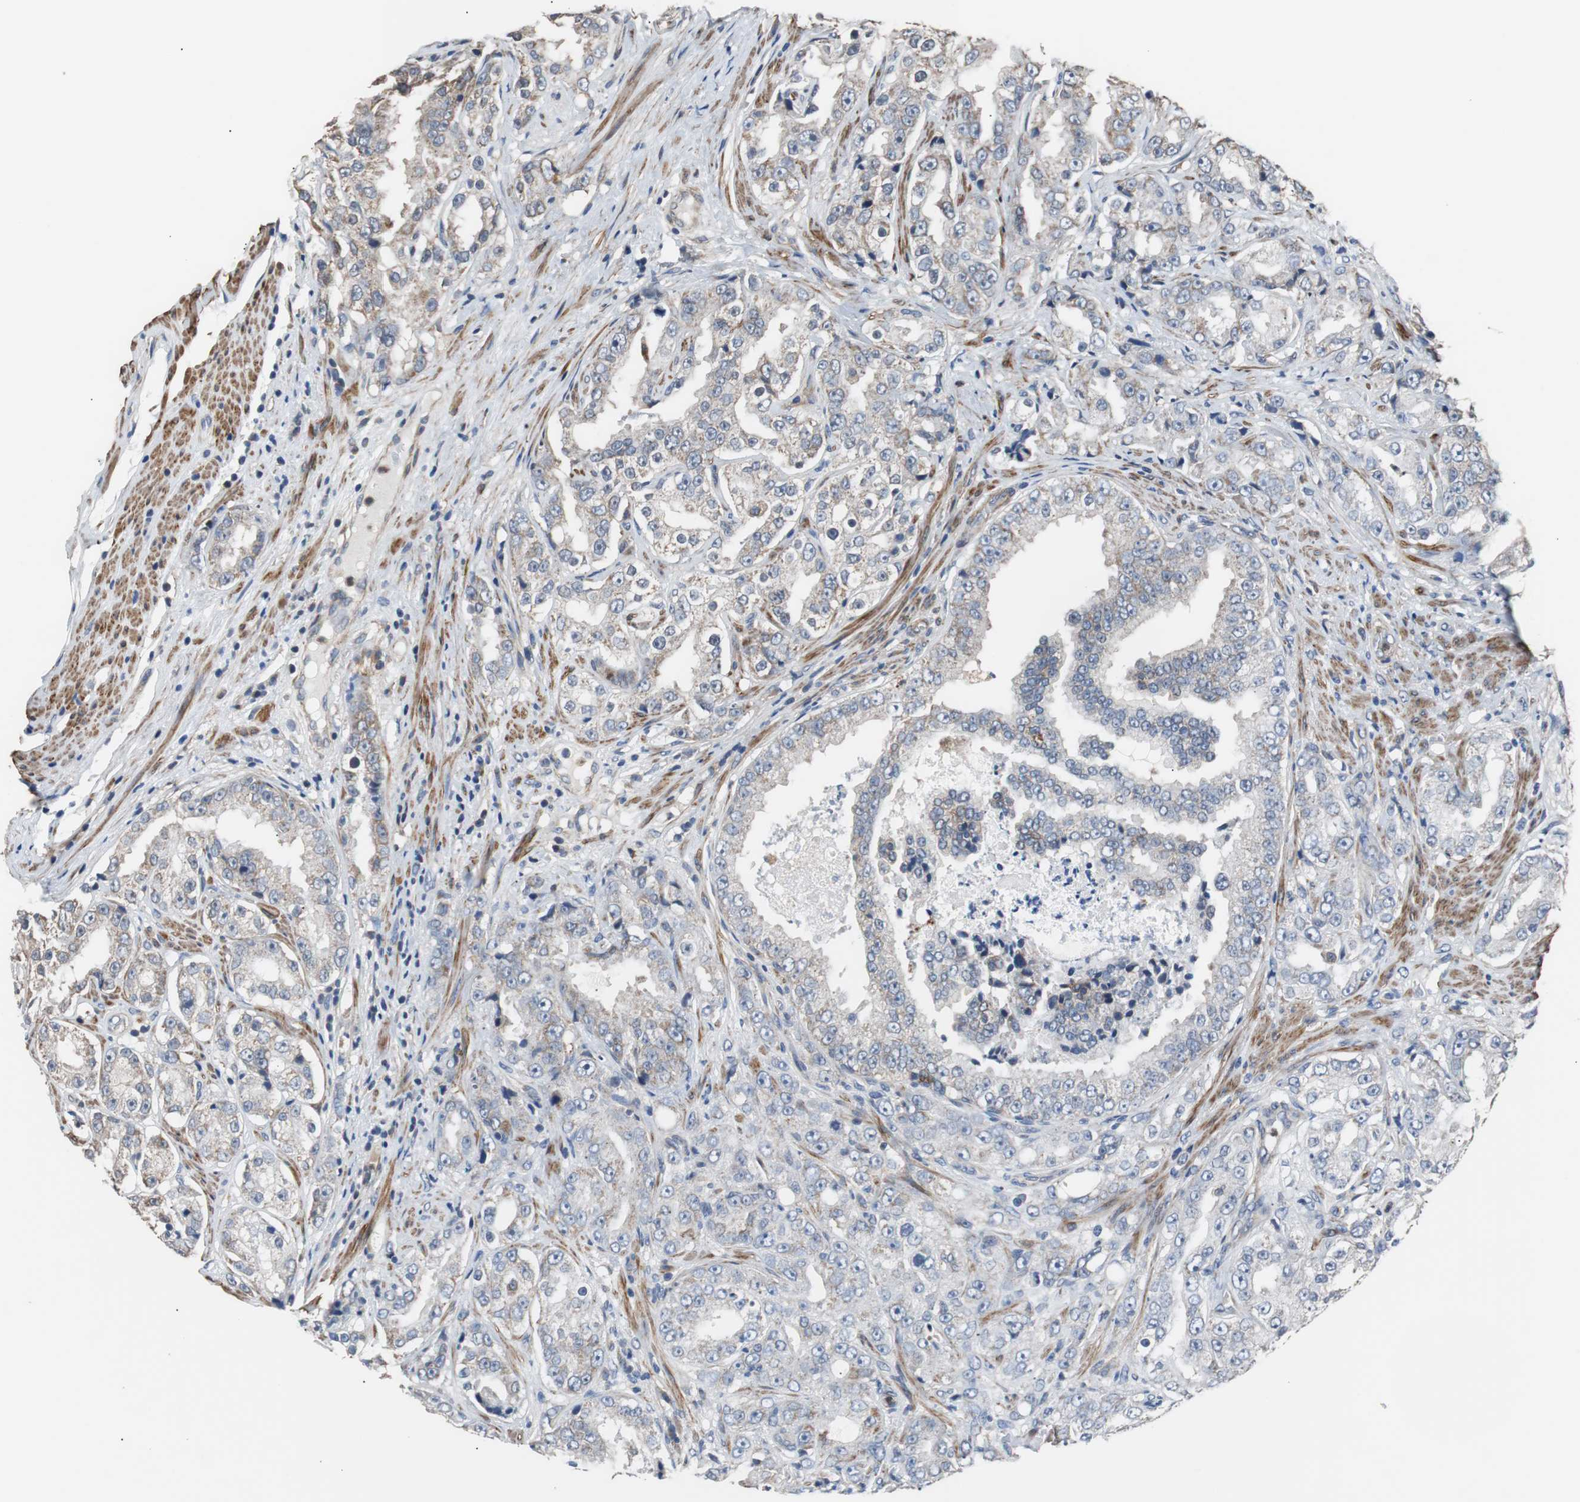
{"staining": {"intensity": "weak", "quantity": "<25%", "location": "cytoplasmic/membranous"}, "tissue": "prostate cancer", "cell_type": "Tumor cells", "image_type": "cancer", "snomed": [{"axis": "morphology", "description": "Adenocarcinoma, High grade"}, {"axis": "topography", "description": "Prostate"}], "caption": "The IHC image has no significant expression in tumor cells of prostate cancer tissue. Nuclei are stained in blue.", "gene": "PITRM1", "patient": {"sex": "male", "age": 73}}